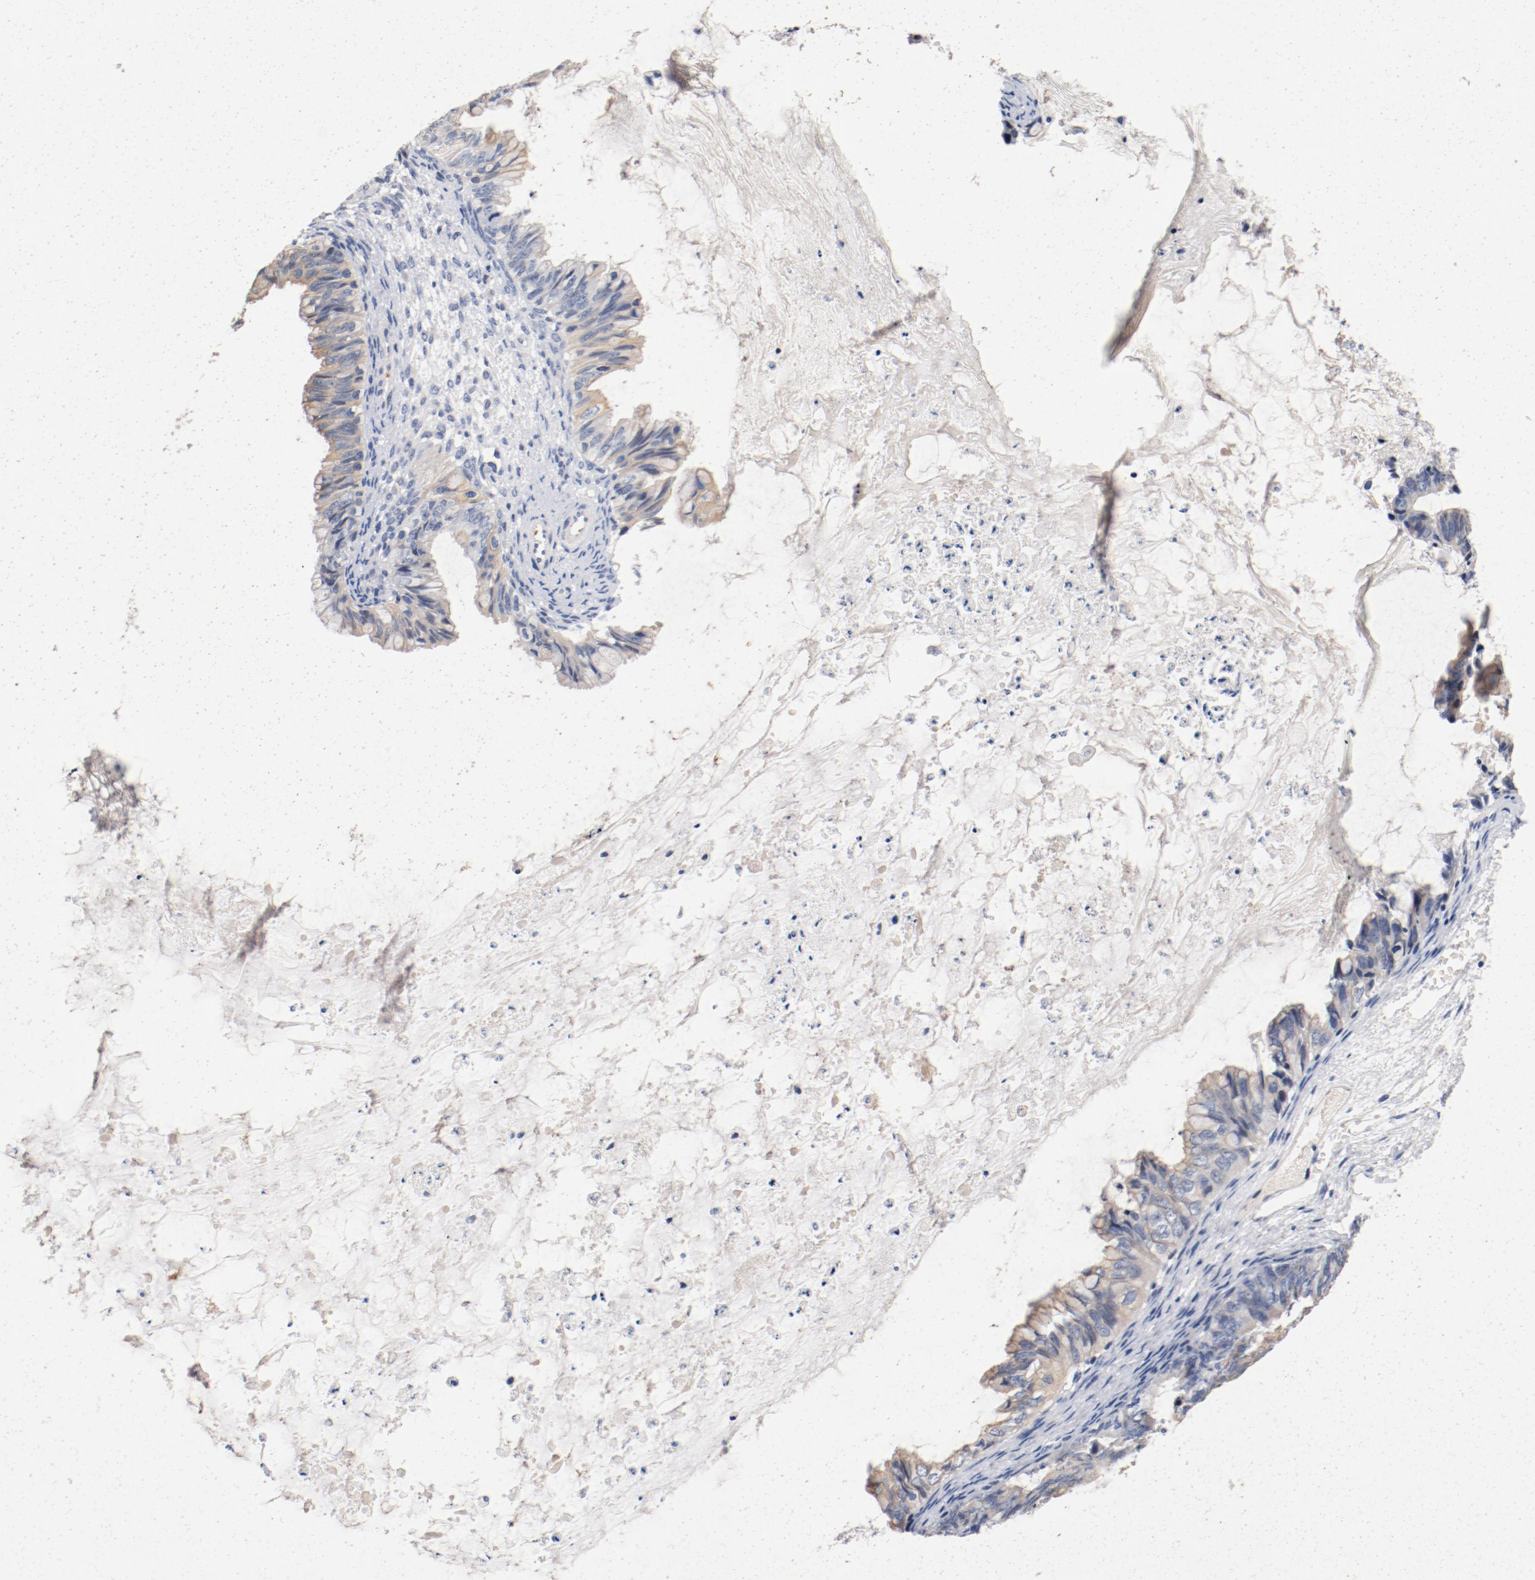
{"staining": {"intensity": "weak", "quantity": "25%-75%", "location": "cytoplasmic/membranous"}, "tissue": "ovarian cancer", "cell_type": "Tumor cells", "image_type": "cancer", "snomed": [{"axis": "morphology", "description": "Cystadenocarcinoma, mucinous, NOS"}, {"axis": "topography", "description": "Ovary"}], "caption": "Immunohistochemistry (IHC) photomicrograph of human ovarian mucinous cystadenocarcinoma stained for a protein (brown), which shows low levels of weak cytoplasmic/membranous staining in about 25%-75% of tumor cells.", "gene": "PIM1", "patient": {"sex": "female", "age": 36}}